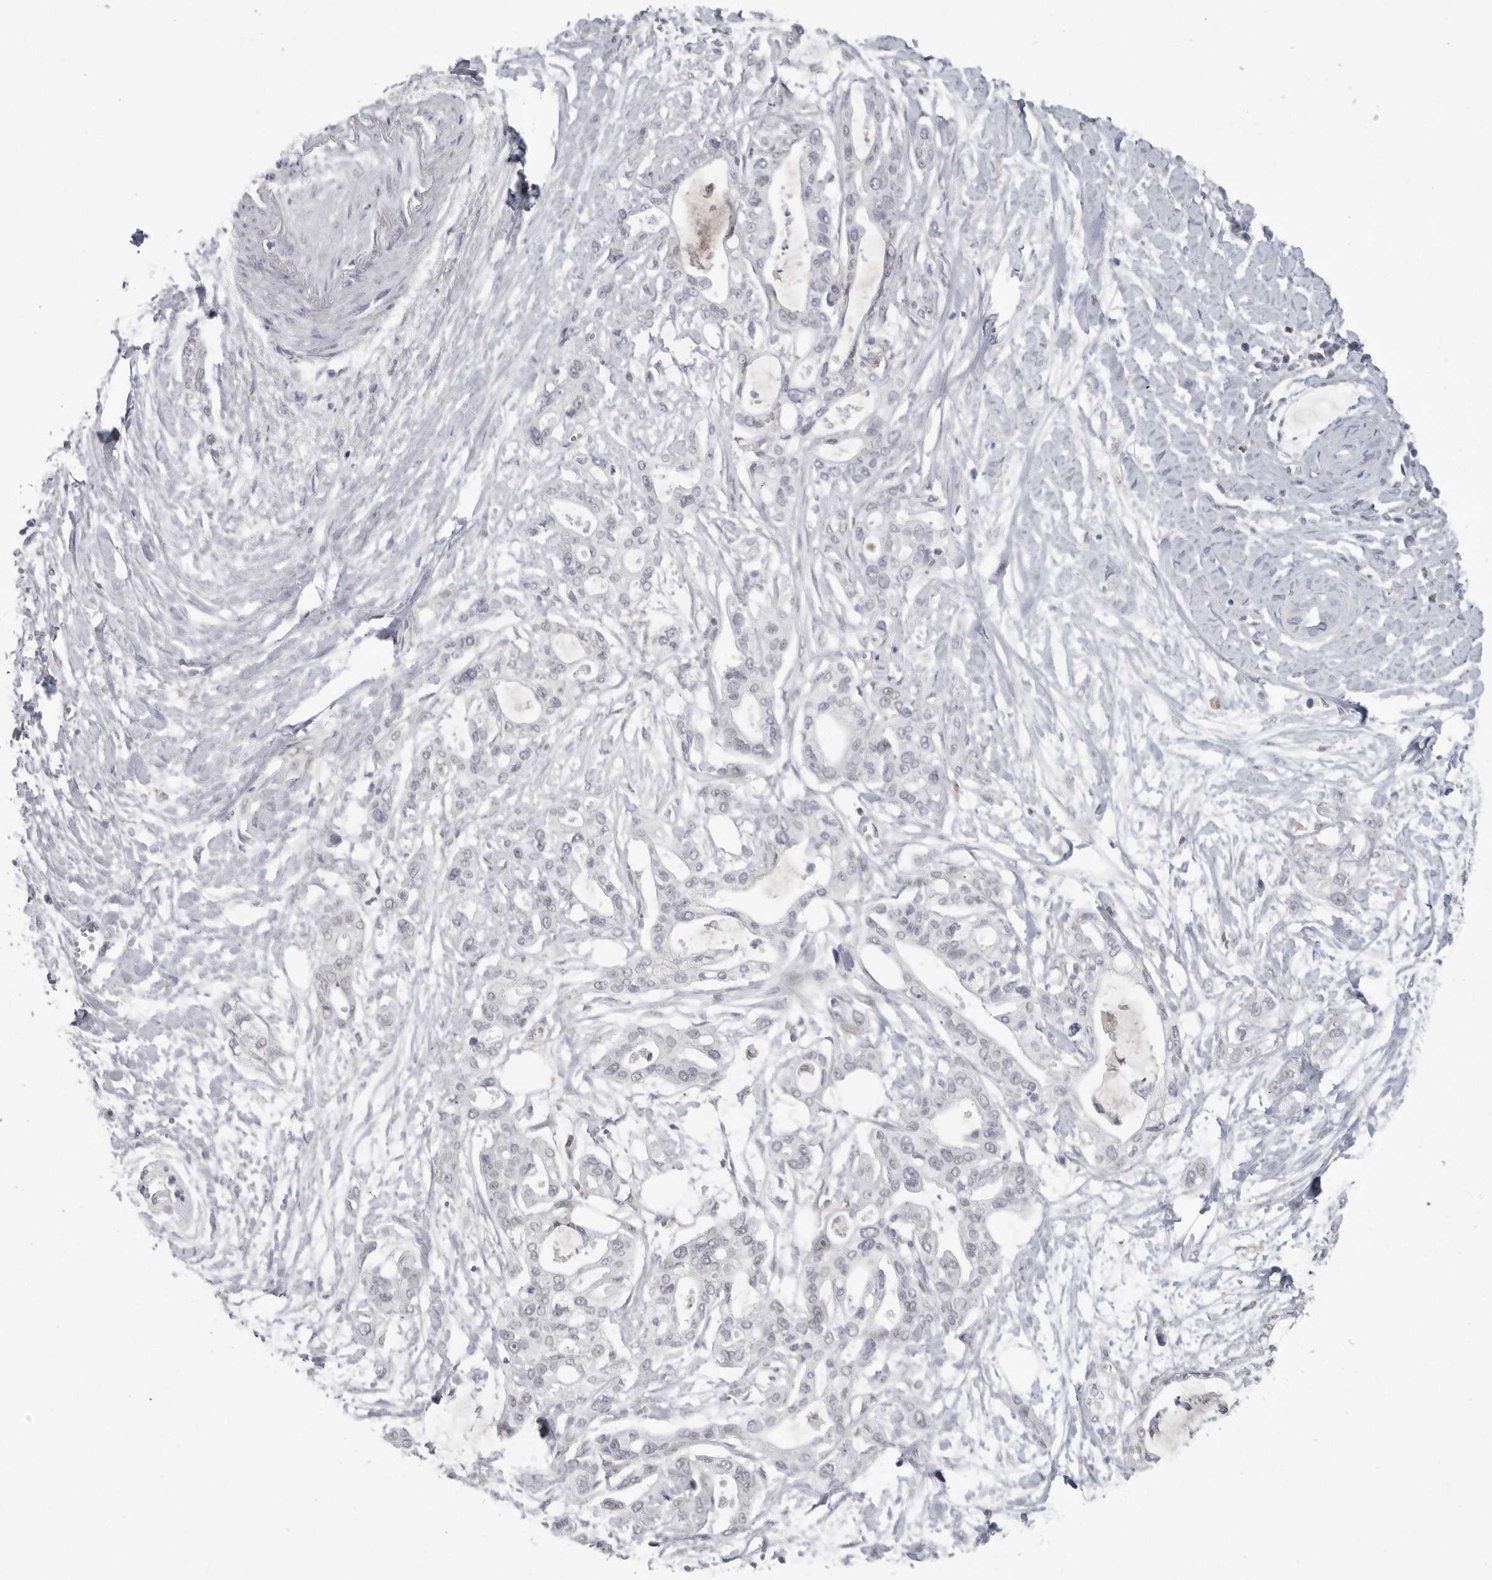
{"staining": {"intensity": "negative", "quantity": "none", "location": "none"}, "tissue": "pancreatic cancer", "cell_type": "Tumor cells", "image_type": "cancer", "snomed": [{"axis": "morphology", "description": "Adenocarcinoma, NOS"}, {"axis": "topography", "description": "Pancreas"}], "caption": "There is no significant expression in tumor cells of pancreatic cancer (adenocarcinoma). The staining is performed using DAB (3,3'-diaminobenzidine) brown chromogen with nuclei counter-stained in using hematoxylin.", "gene": "PNPO", "patient": {"sex": "male", "age": 68}}